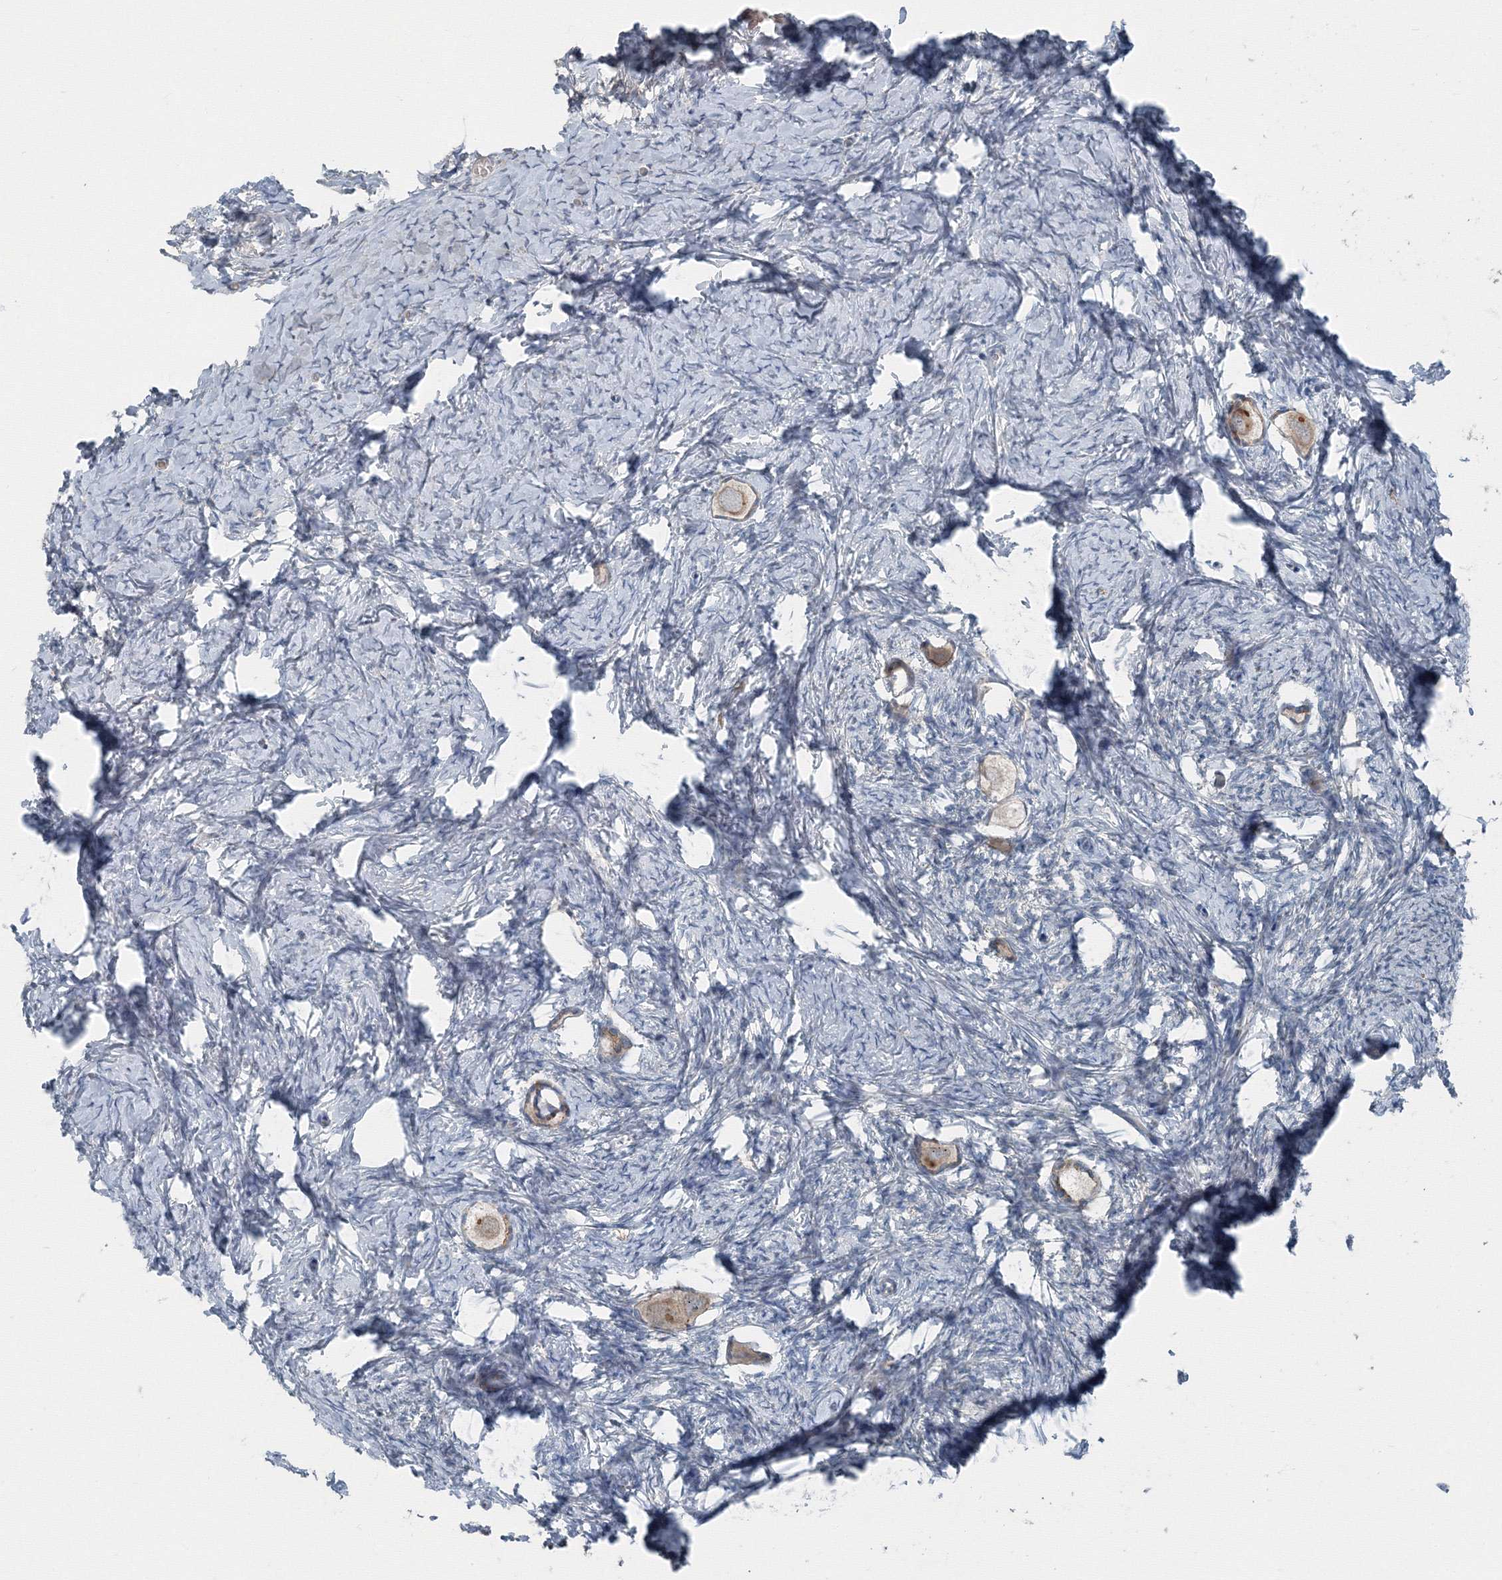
{"staining": {"intensity": "weak", "quantity": "25%-75%", "location": "cytoplasmic/membranous"}, "tissue": "ovary", "cell_type": "Follicle cells", "image_type": "normal", "snomed": [{"axis": "morphology", "description": "Normal tissue, NOS"}, {"axis": "topography", "description": "Ovary"}], "caption": "An immunohistochemistry (IHC) micrograph of normal tissue is shown. Protein staining in brown shows weak cytoplasmic/membranous positivity in ovary within follicle cells. (DAB IHC with brightfield microscopy, high magnification).", "gene": "AASDH", "patient": {"sex": "female", "age": 27}}